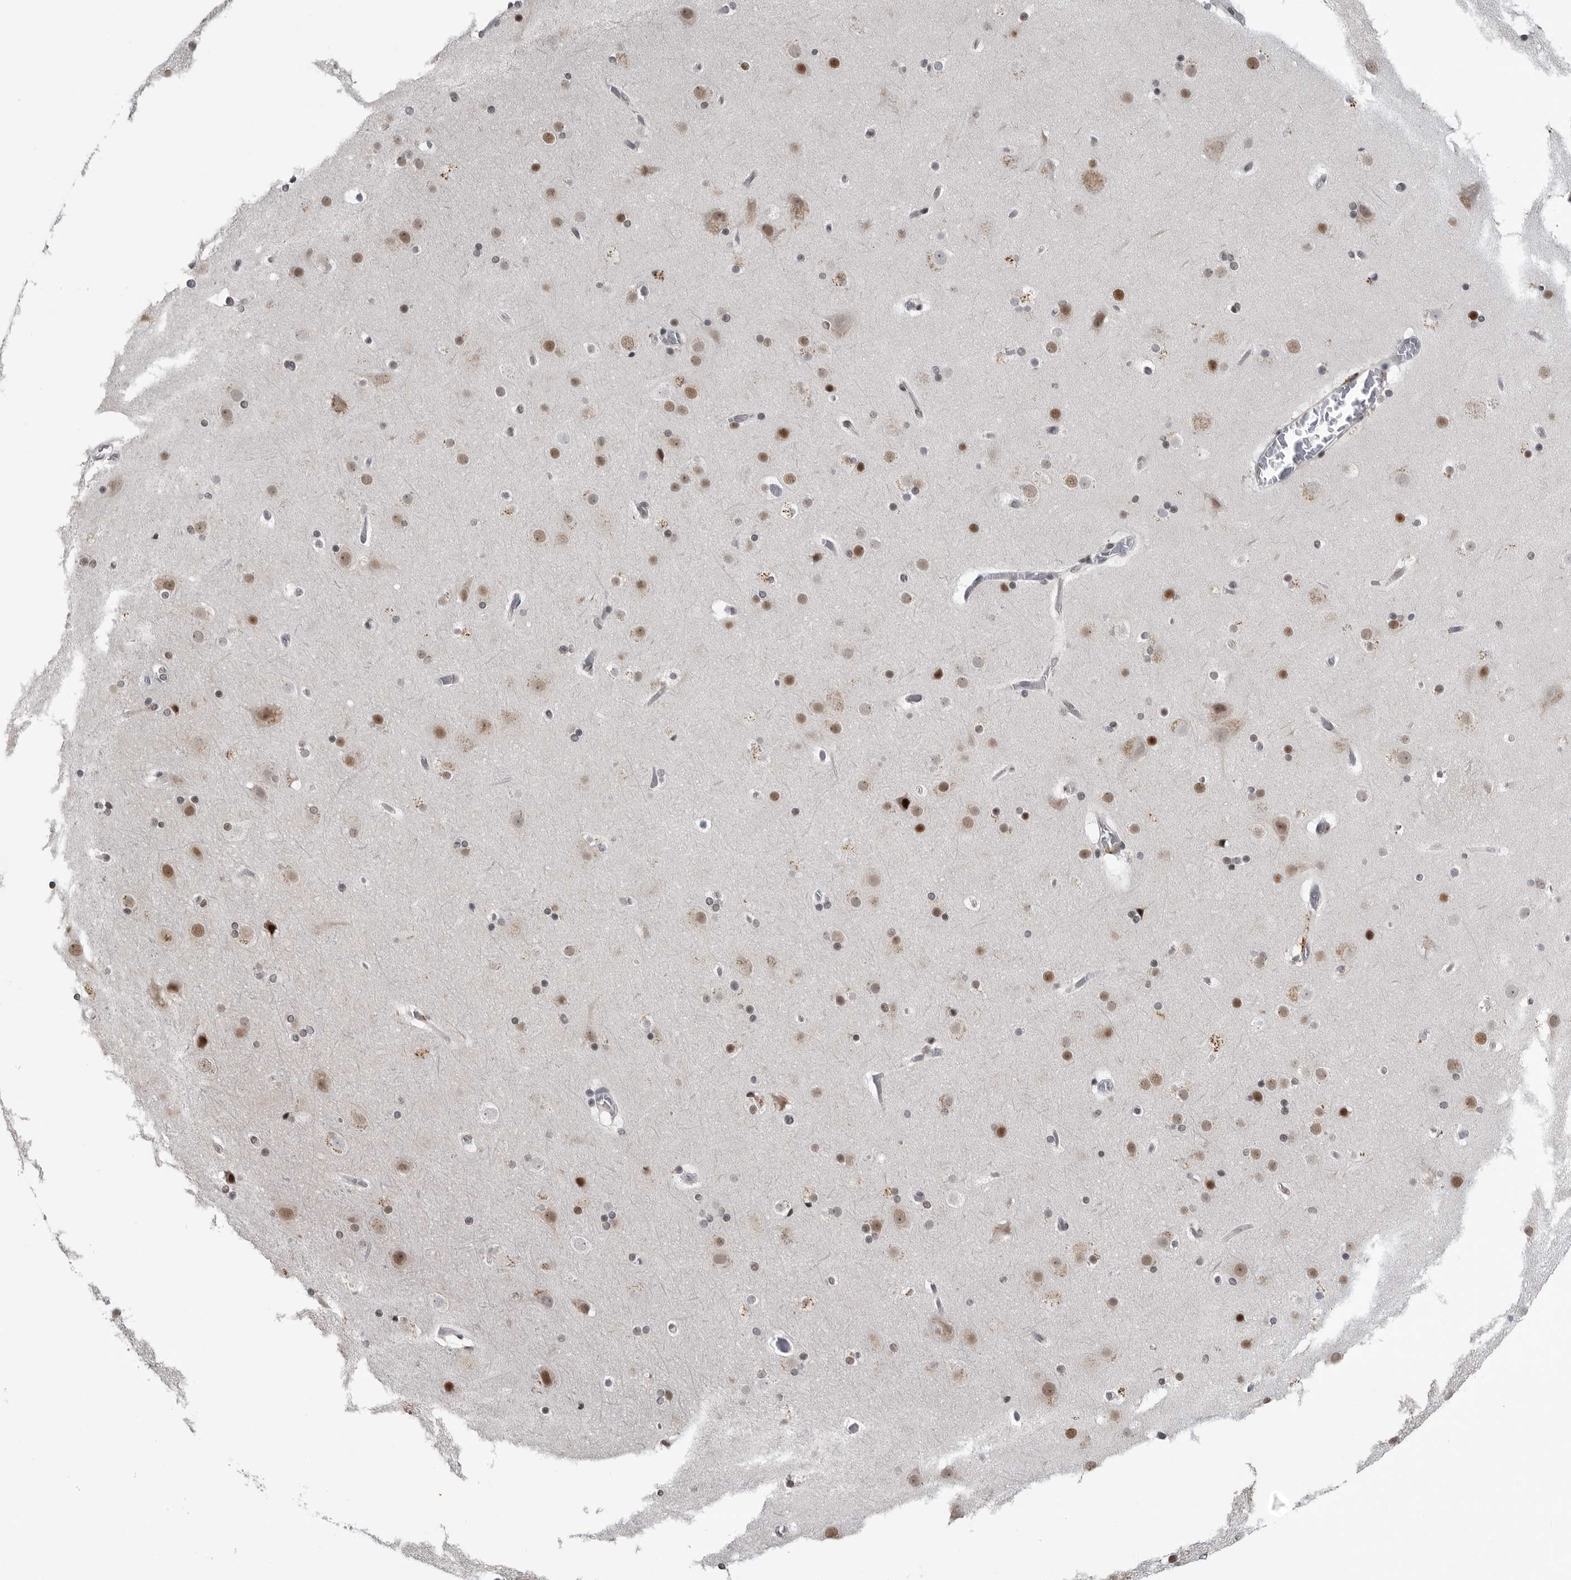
{"staining": {"intensity": "negative", "quantity": "none", "location": "none"}, "tissue": "cerebral cortex", "cell_type": "Endothelial cells", "image_type": "normal", "snomed": [{"axis": "morphology", "description": "Normal tissue, NOS"}, {"axis": "topography", "description": "Cerebral cortex"}], "caption": "IHC of normal cerebral cortex reveals no staining in endothelial cells. (IHC, brightfield microscopy, high magnification).", "gene": "C8orf58", "patient": {"sex": "male", "age": 57}}